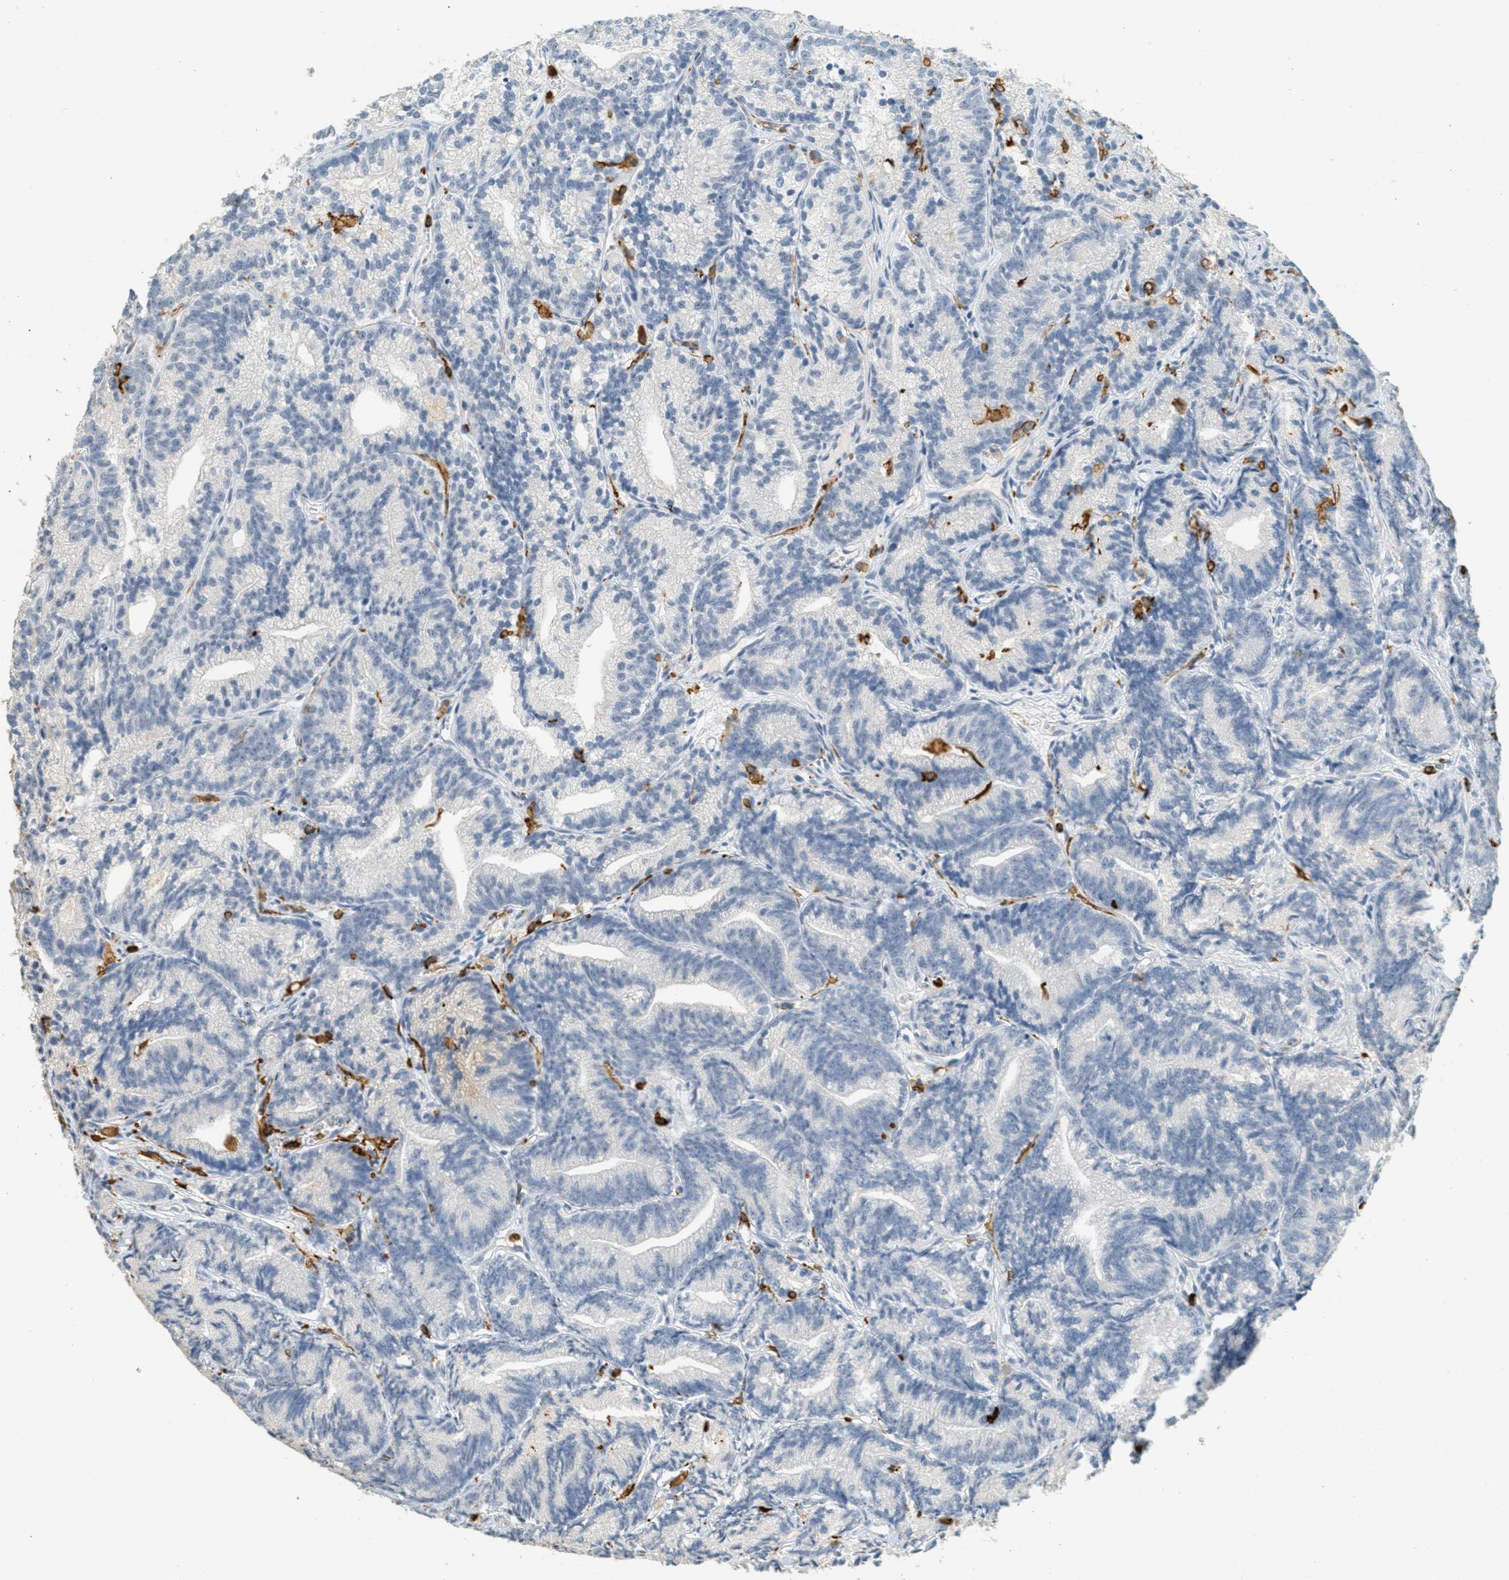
{"staining": {"intensity": "negative", "quantity": "none", "location": "none"}, "tissue": "prostate cancer", "cell_type": "Tumor cells", "image_type": "cancer", "snomed": [{"axis": "morphology", "description": "Adenocarcinoma, Low grade"}, {"axis": "topography", "description": "Prostate"}], "caption": "Immunohistochemical staining of human prostate low-grade adenocarcinoma displays no significant positivity in tumor cells.", "gene": "LSP1", "patient": {"sex": "male", "age": 89}}